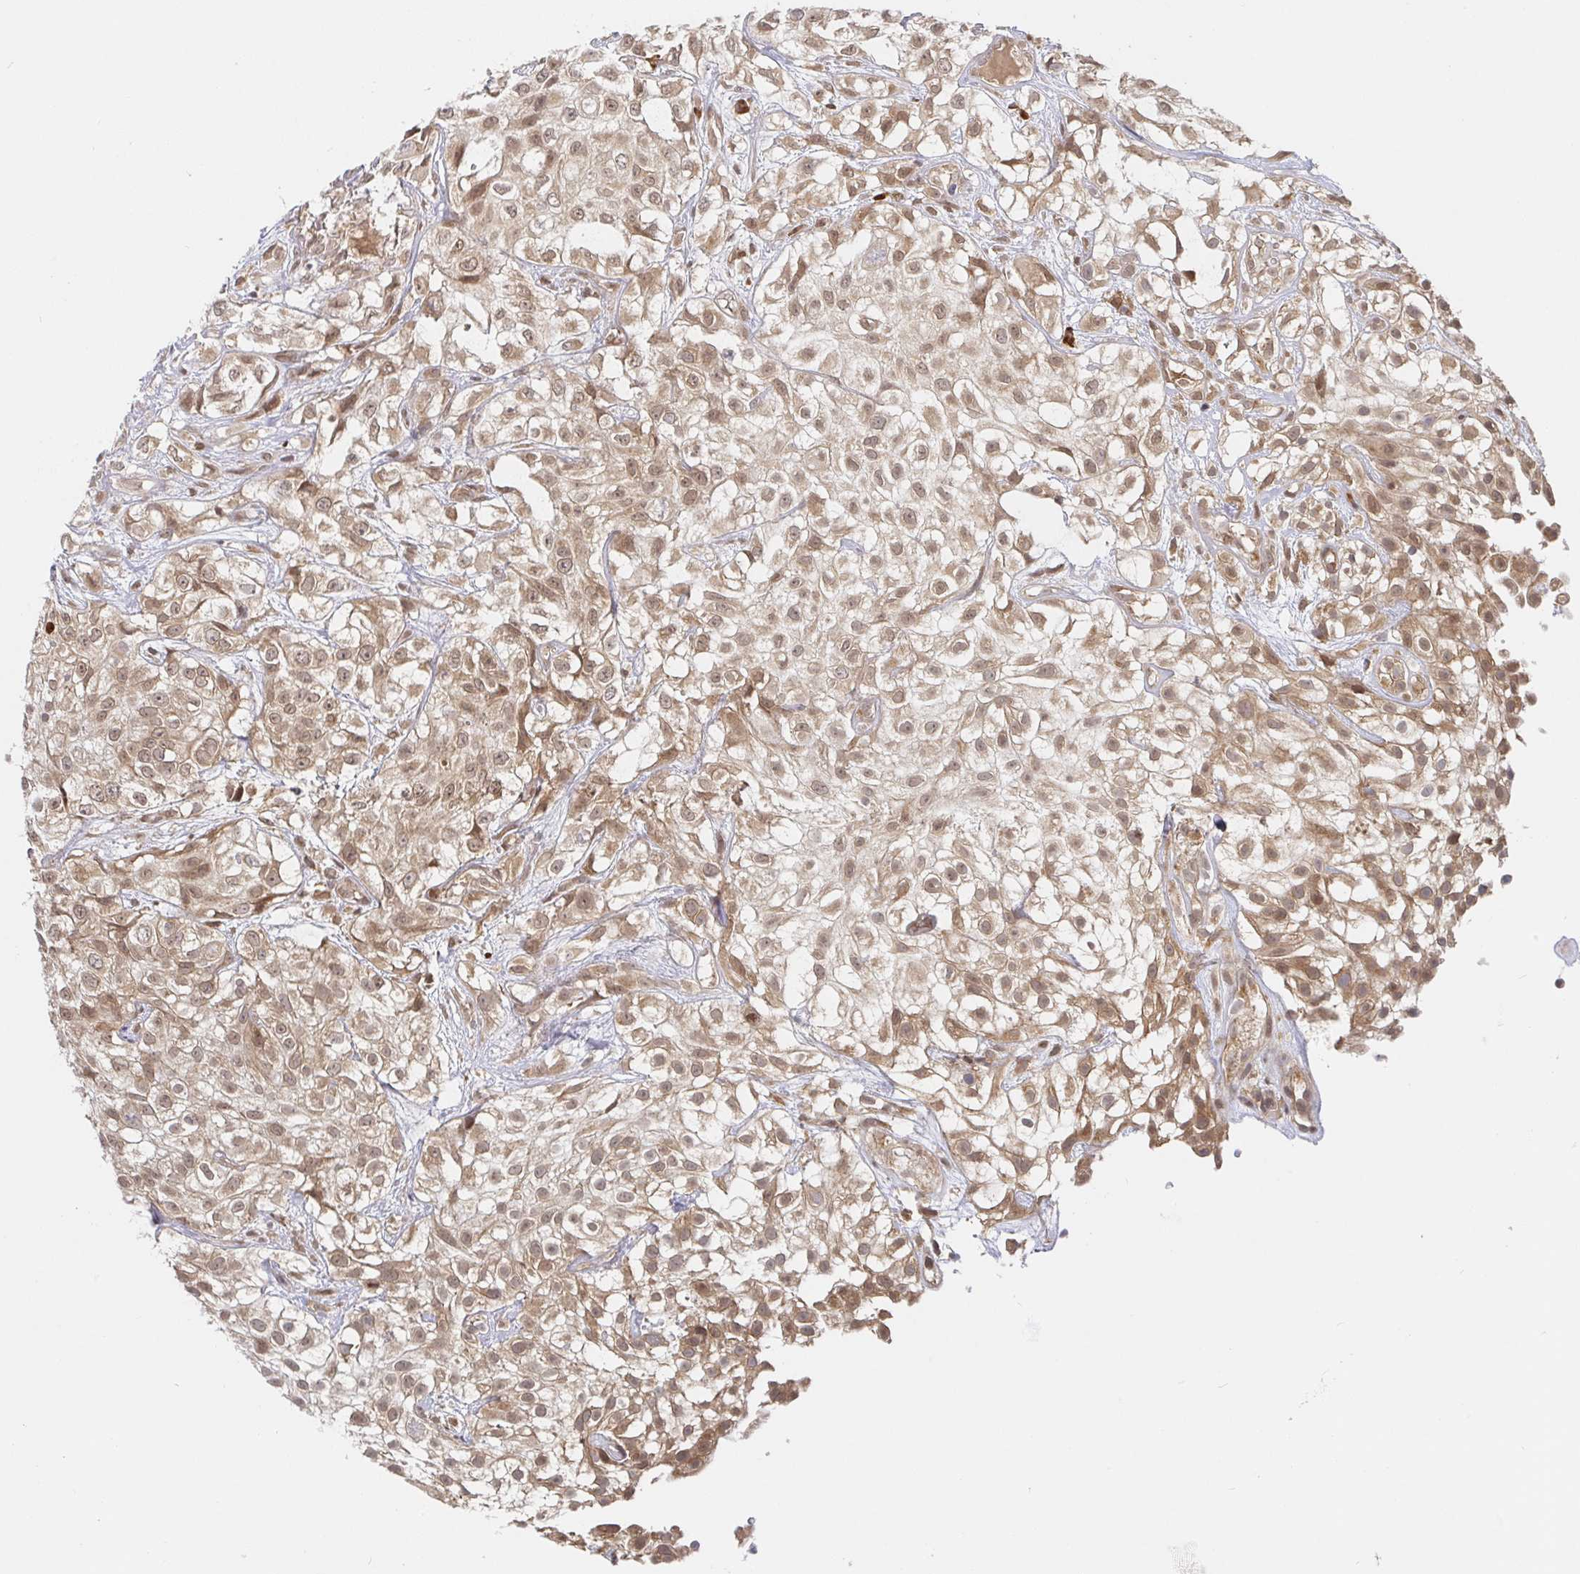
{"staining": {"intensity": "moderate", "quantity": ">75%", "location": "cytoplasmic/membranous,nuclear"}, "tissue": "urothelial cancer", "cell_type": "Tumor cells", "image_type": "cancer", "snomed": [{"axis": "morphology", "description": "Urothelial carcinoma, High grade"}, {"axis": "topography", "description": "Urinary bladder"}], "caption": "Immunohistochemical staining of urothelial carcinoma (high-grade) shows medium levels of moderate cytoplasmic/membranous and nuclear protein positivity in about >75% of tumor cells.", "gene": "ALG1", "patient": {"sex": "male", "age": 56}}